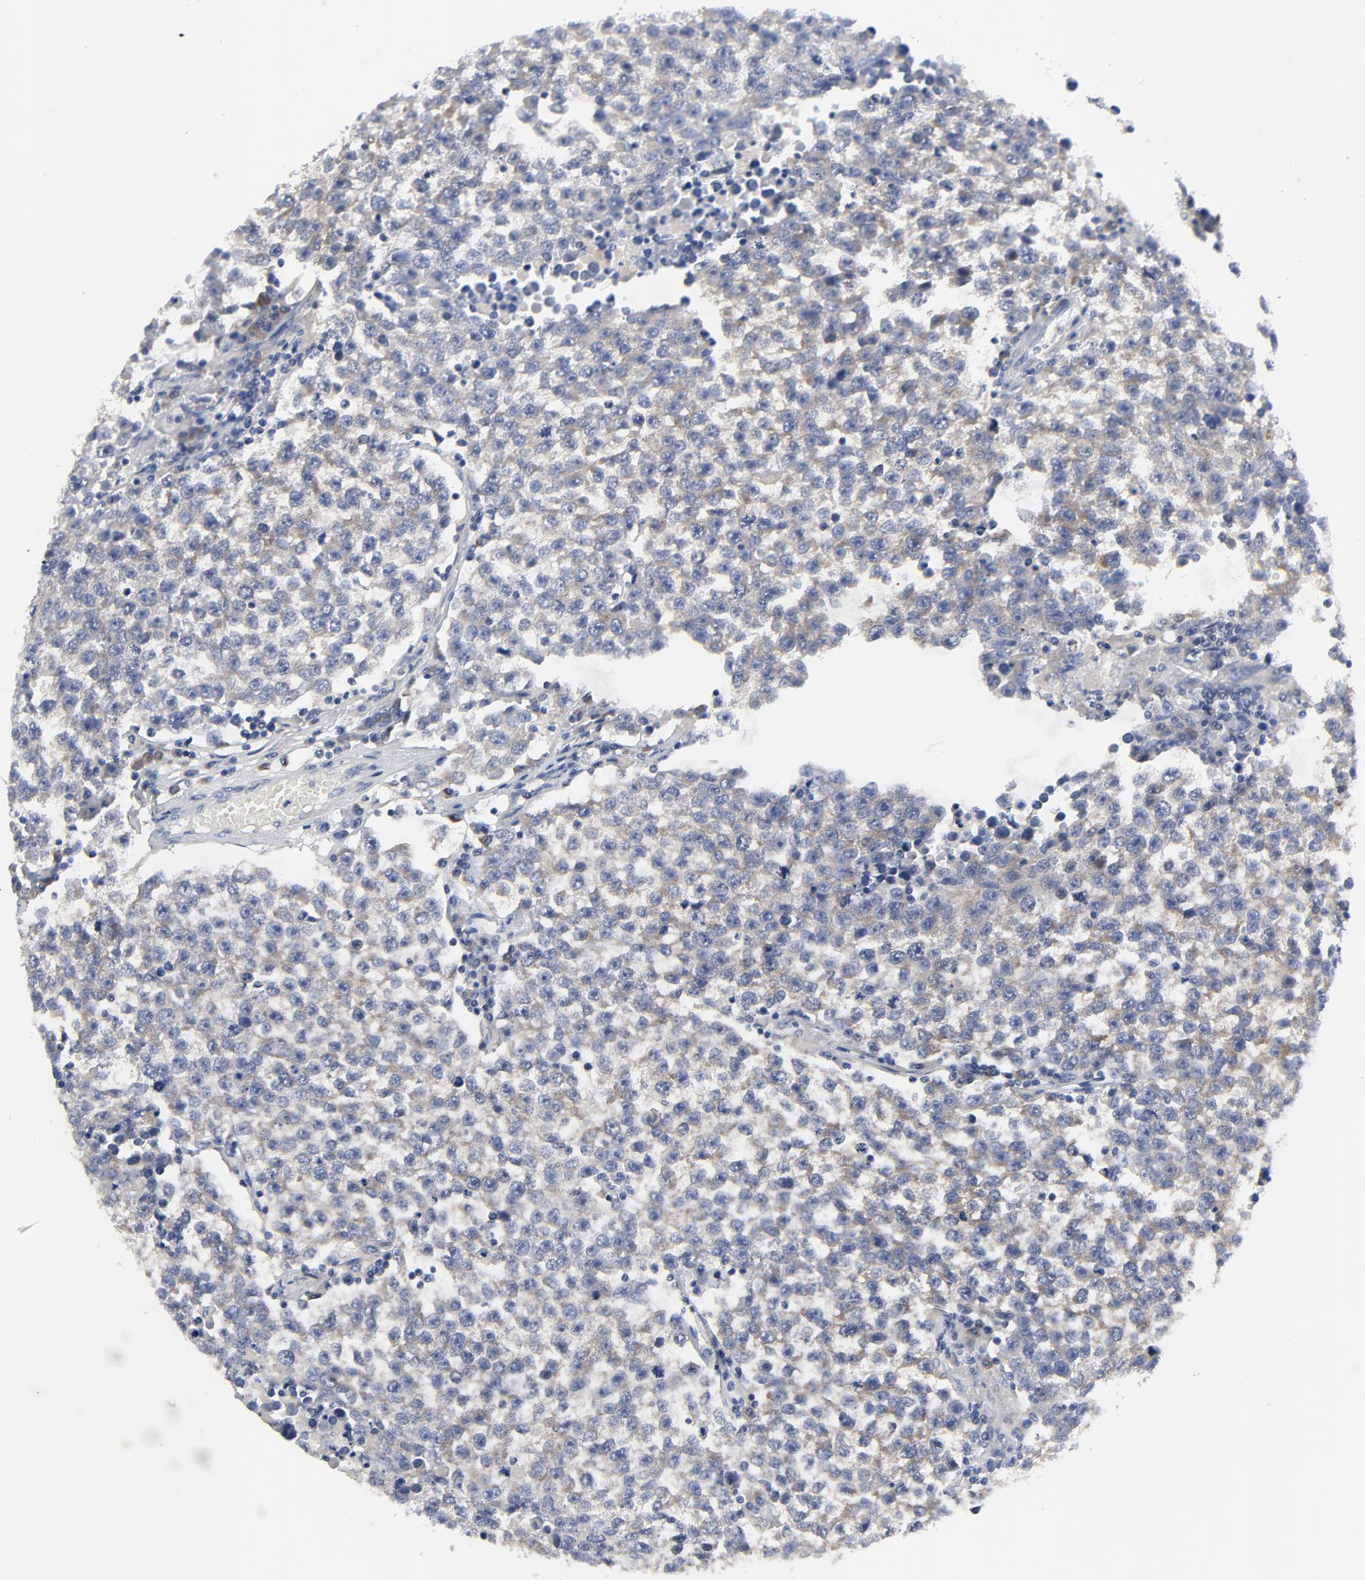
{"staining": {"intensity": "weak", "quantity": "25%-75%", "location": "cytoplasmic/membranous"}, "tissue": "testis cancer", "cell_type": "Tumor cells", "image_type": "cancer", "snomed": [{"axis": "morphology", "description": "Seminoma, NOS"}, {"axis": "topography", "description": "Testis"}], "caption": "Immunohistochemical staining of human testis seminoma displays weak cytoplasmic/membranous protein positivity in about 25%-75% of tumor cells.", "gene": "VAV2", "patient": {"sex": "male", "age": 36}}